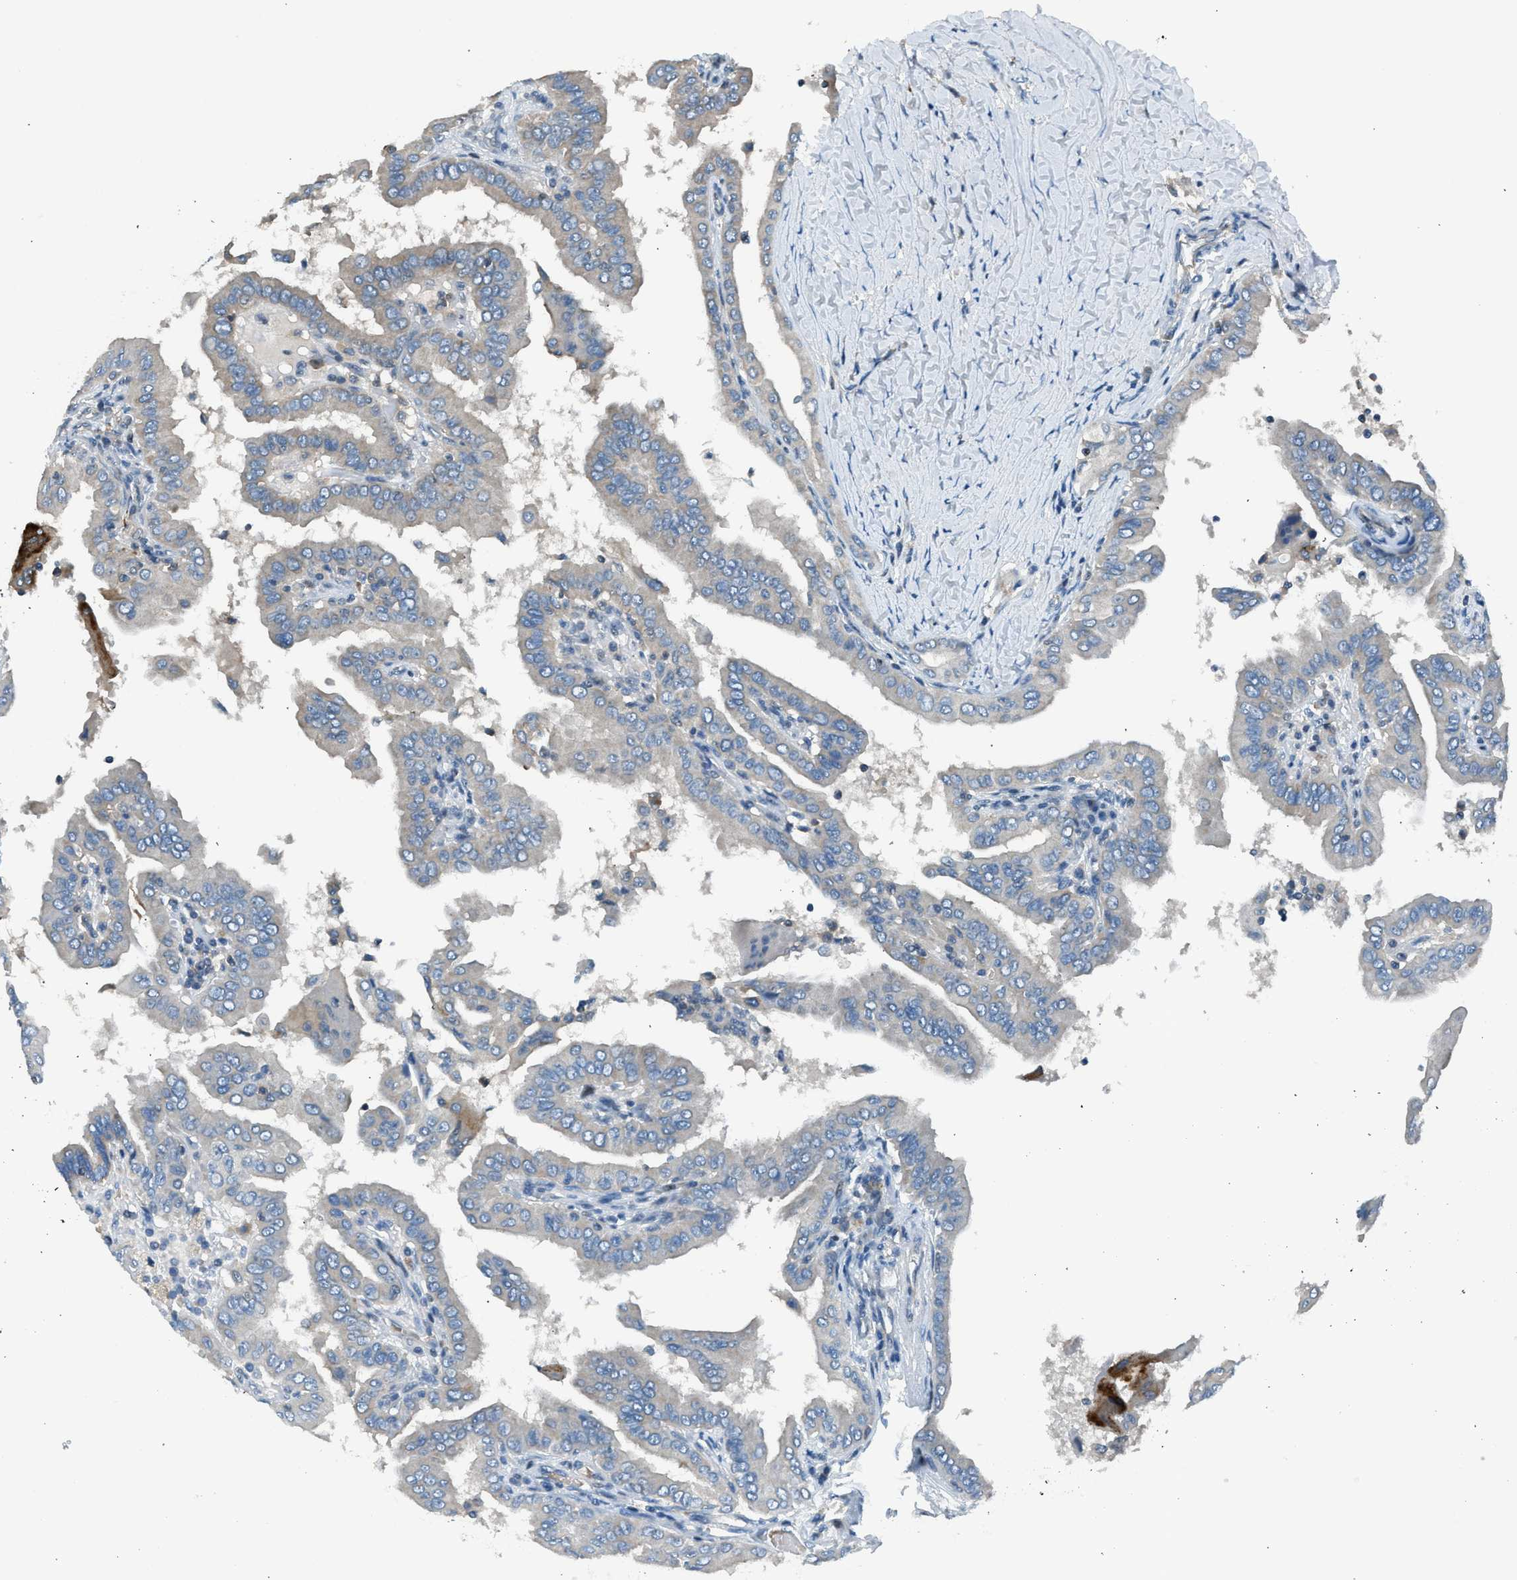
{"staining": {"intensity": "negative", "quantity": "none", "location": "none"}, "tissue": "thyroid cancer", "cell_type": "Tumor cells", "image_type": "cancer", "snomed": [{"axis": "morphology", "description": "Papillary adenocarcinoma, NOS"}, {"axis": "topography", "description": "Thyroid gland"}], "caption": "There is no significant expression in tumor cells of thyroid cancer.", "gene": "LMLN", "patient": {"sex": "male", "age": 33}}